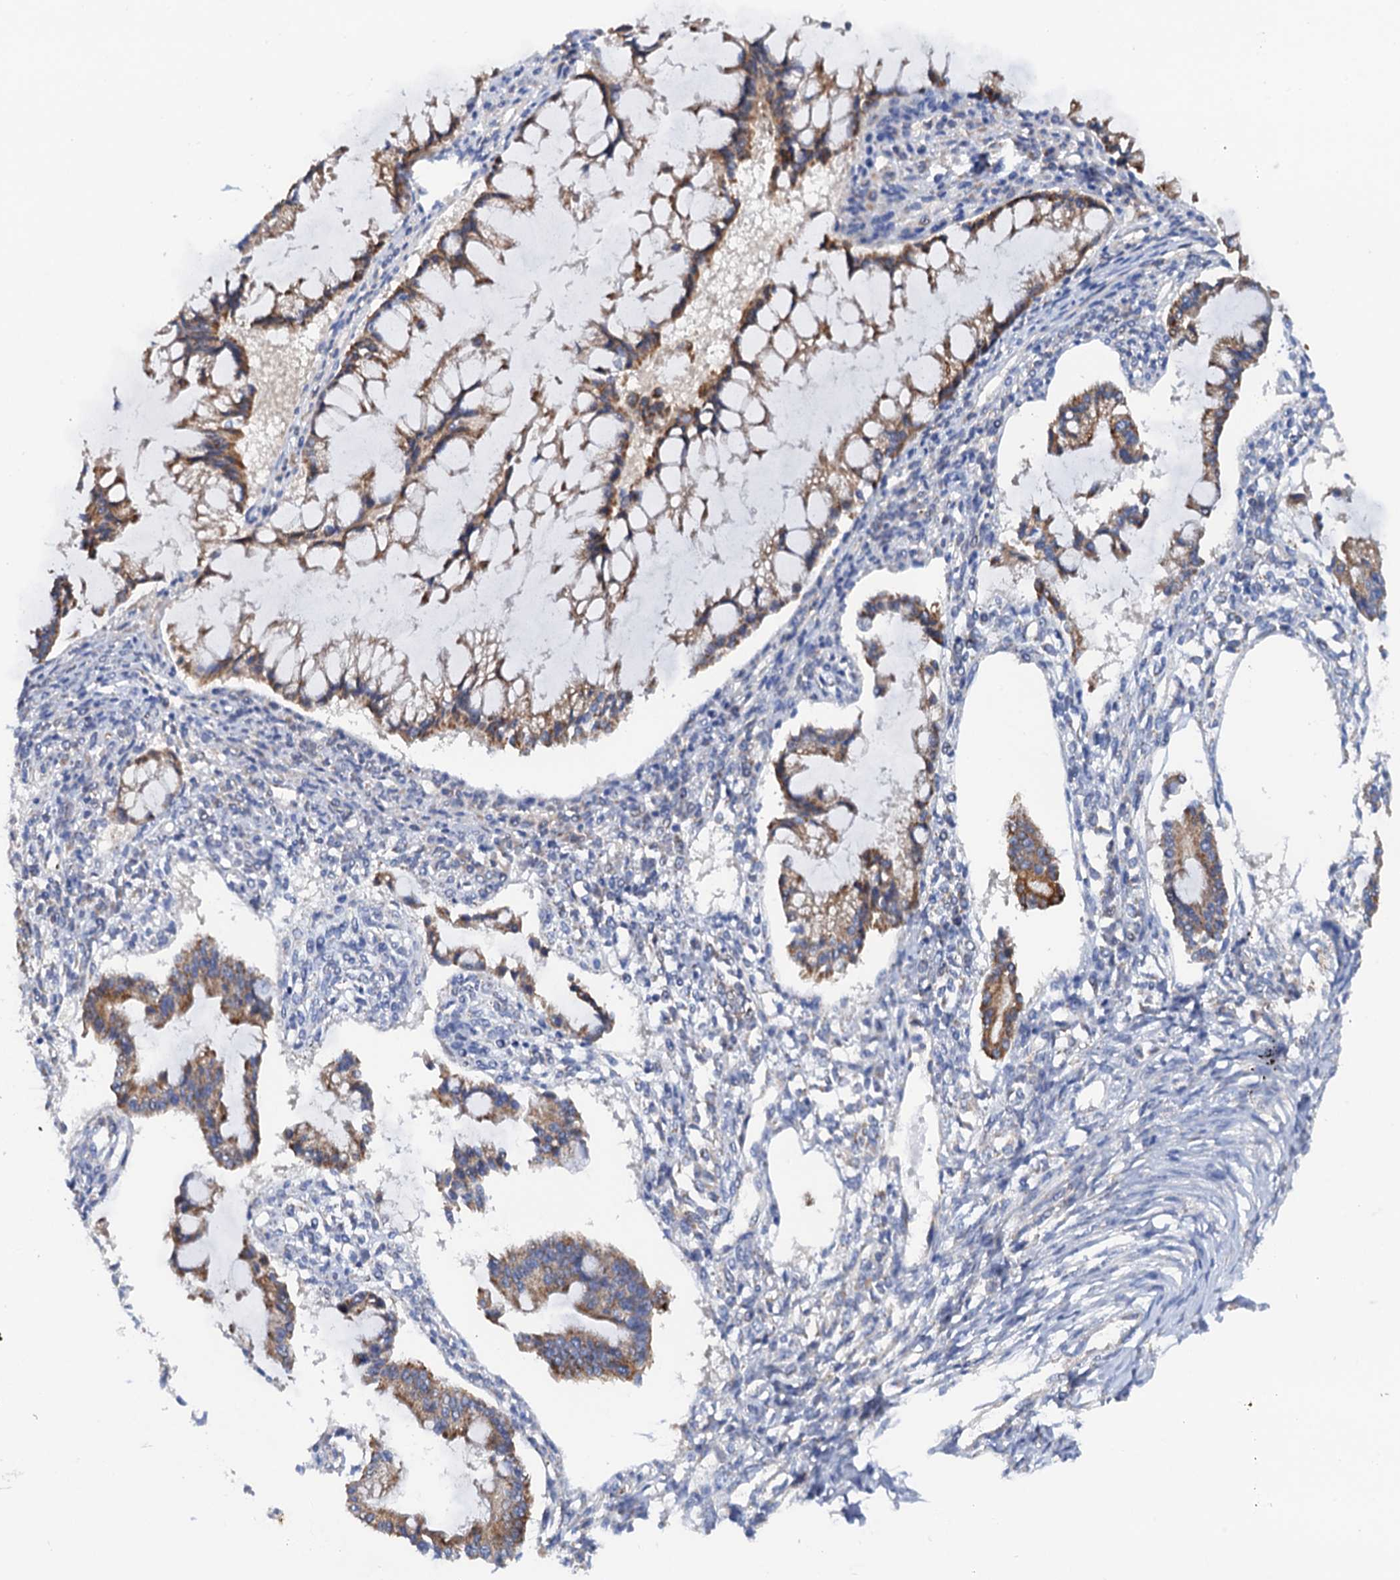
{"staining": {"intensity": "moderate", "quantity": ">75%", "location": "cytoplasmic/membranous"}, "tissue": "ovarian cancer", "cell_type": "Tumor cells", "image_type": "cancer", "snomed": [{"axis": "morphology", "description": "Cystadenocarcinoma, mucinous, NOS"}, {"axis": "topography", "description": "Ovary"}], "caption": "An immunohistochemistry photomicrograph of neoplastic tissue is shown. Protein staining in brown labels moderate cytoplasmic/membranous positivity in mucinous cystadenocarcinoma (ovarian) within tumor cells.", "gene": "MRPL48", "patient": {"sex": "female", "age": 73}}